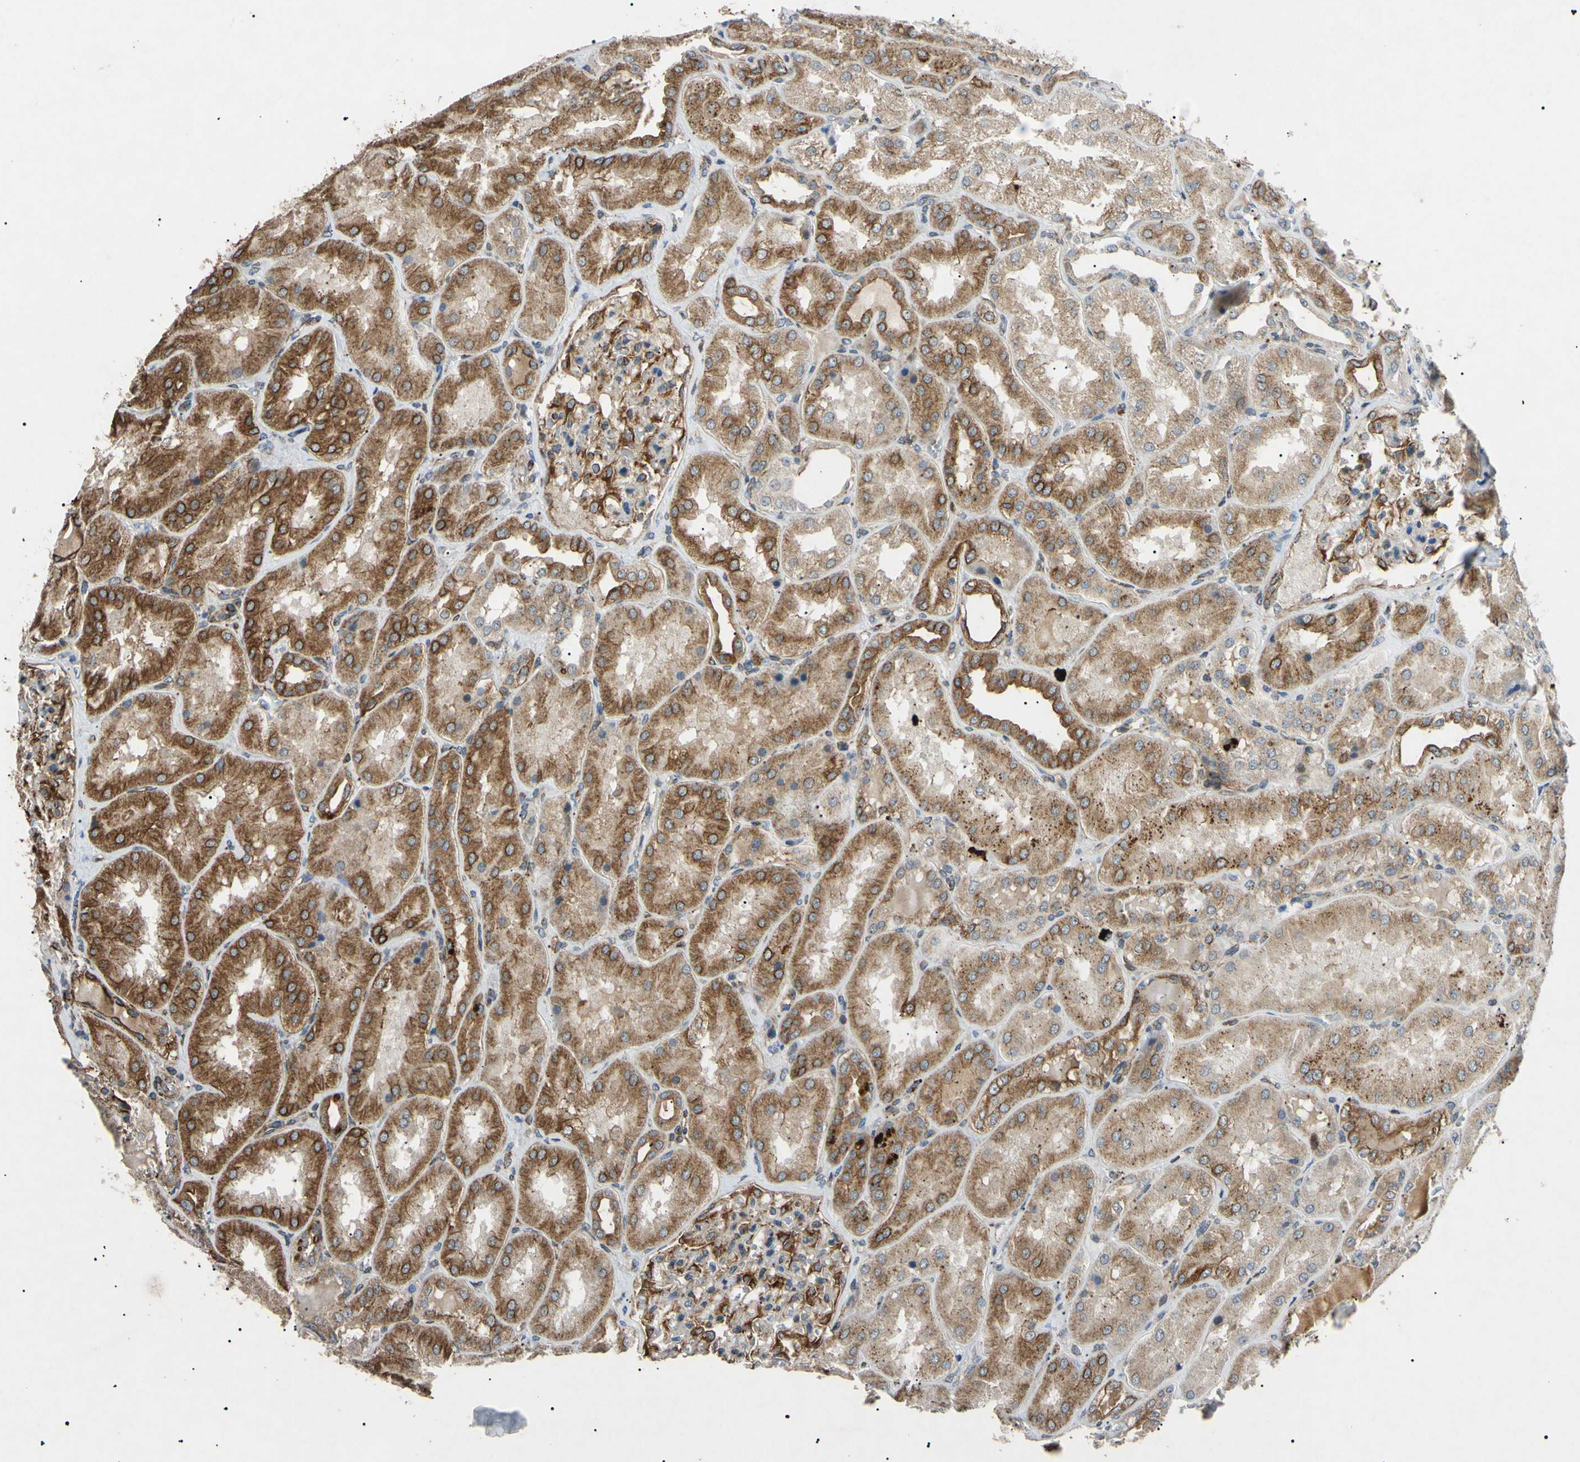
{"staining": {"intensity": "moderate", "quantity": "25%-75%", "location": "cytoplasmic/membranous"}, "tissue": "kidney", "cell_type": "Cells in glomeruli", "image_type": "normal", "snomed": [{"axis": "morphology", "description": "Normal tissue, NOS"}, {"axis": "topography", "description": "Kidney"}], "caption": "Moderate cytoplasmic/membranous protein positivity is identified in approximately 25%-75% of cells in glomeruli in kidney. (Brightfield microscopy of DAB IHC at high magnification).", "gene": "TUBB4A", "patient": {"sex": "female", "age": 56}}